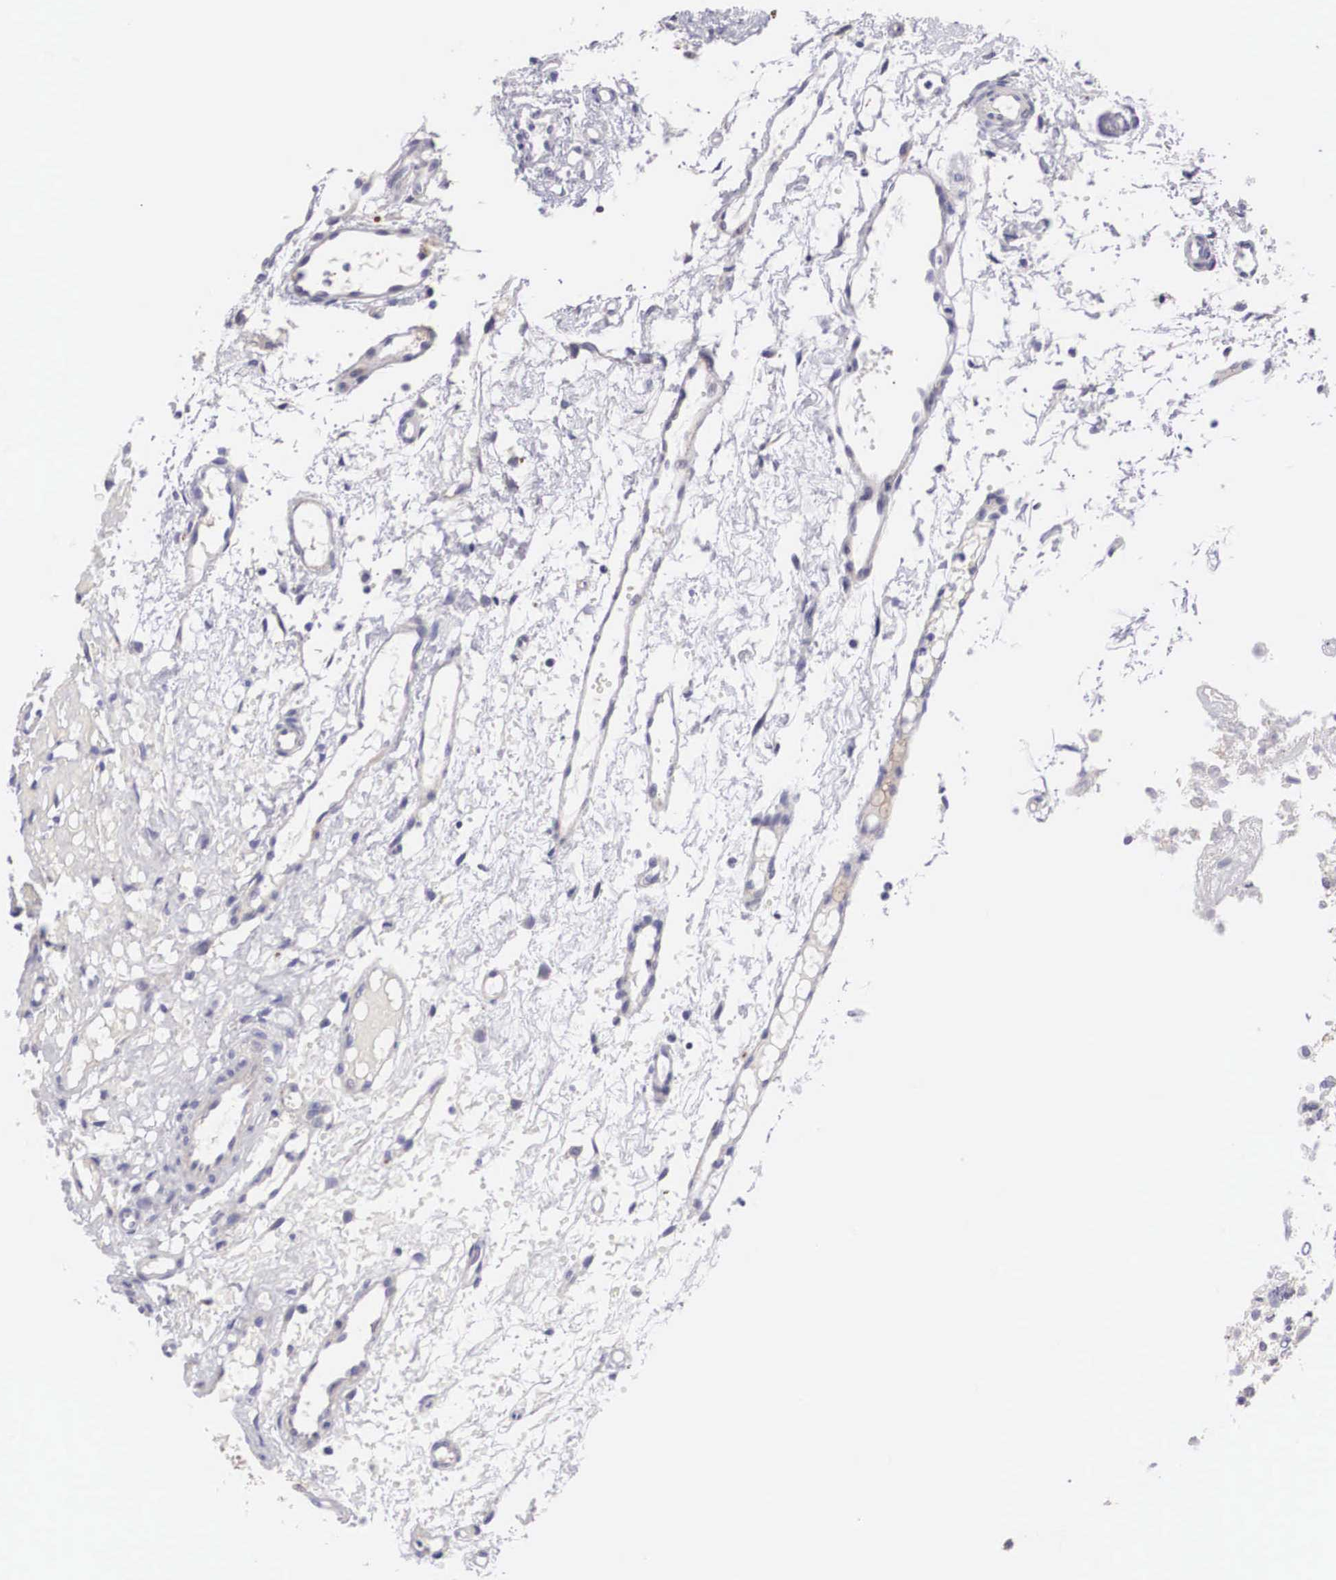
{"staining": {"intensity": "negative", "quantity": "none", "location": "none"}, "tissue": "glioma", "cell_type": "Tumor cells", "image_type": "cancer", "snomed": [{"axis": "morphology", "description": "Glioma, malignant, High grade"}, {"axis": "topography", "description": "Brain"}], "caption": "IHC micrograph of neoplastic tissue: high-grade glioma (malignant) stained with DAB shows no significant protein staining in tumor cells.", "gene": "TXLNG", "patient": {"sex": "male", "age": 77}}